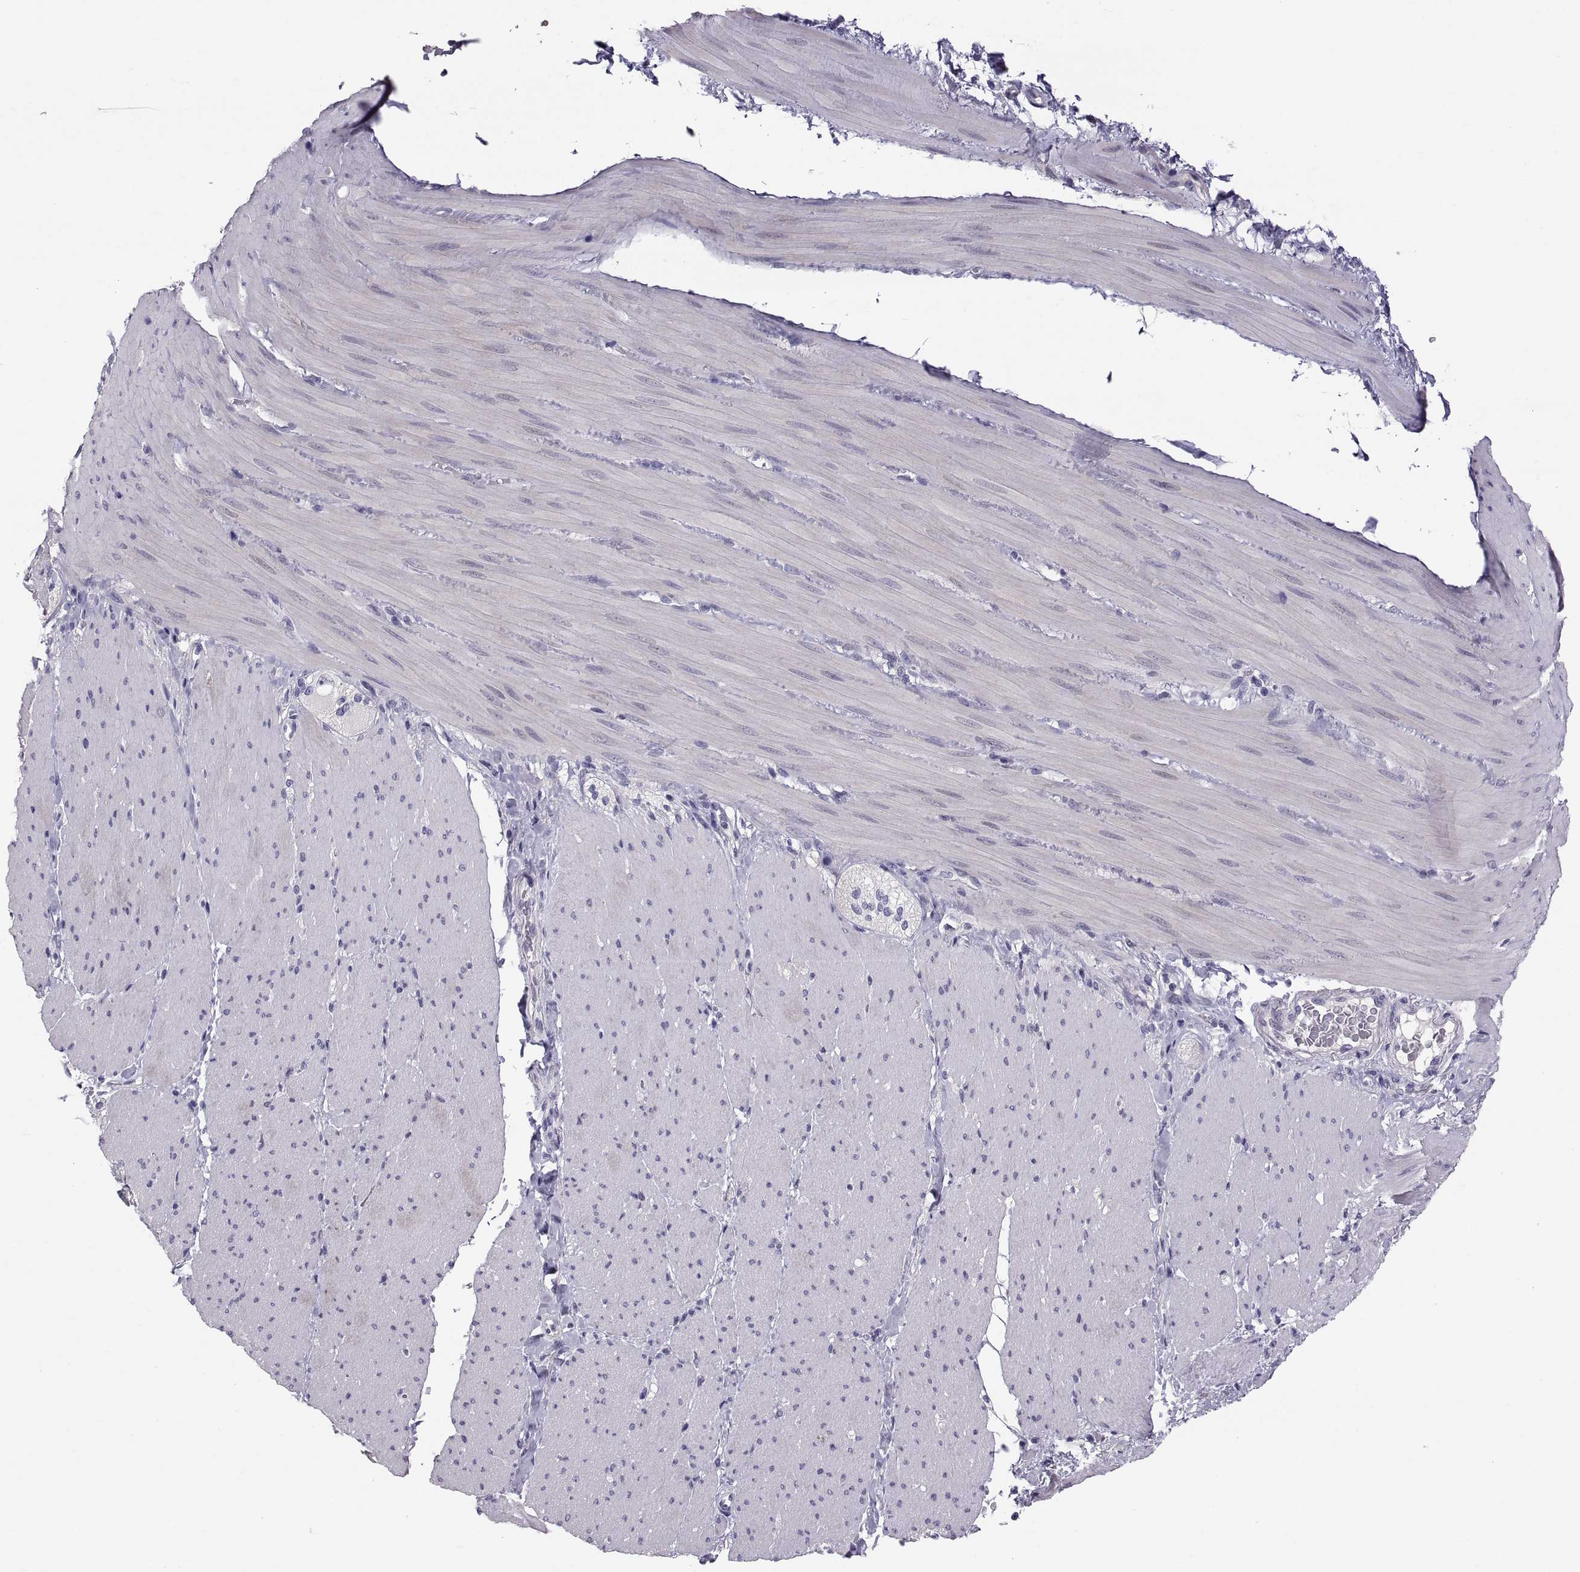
{"staining": {"intensity": "negative", "quantity": "none", "location": "none"}, "tissue": "soft tissue", "cell_type": "Fibroblasts", "image_type": "normal", "snomed": [{"axis": "morphology", "description": "Normal tissue, NOS"}, {"axis": "topography", "description": "Smooth muscle"}, {"axis": "topography", "description": "Duodenum"}, {"axis": "topography", "description": "Peripheral nerve tissue"}], "caption": "High power microscopy photomicrograph of an immunohistochemistry (IHC) image of normal soft tissue, revealing no significant staining in fibroblasts. Nuclei are stained in blue.", "gene": "PTN", "patient": {"sex": "female", "age": 61}}